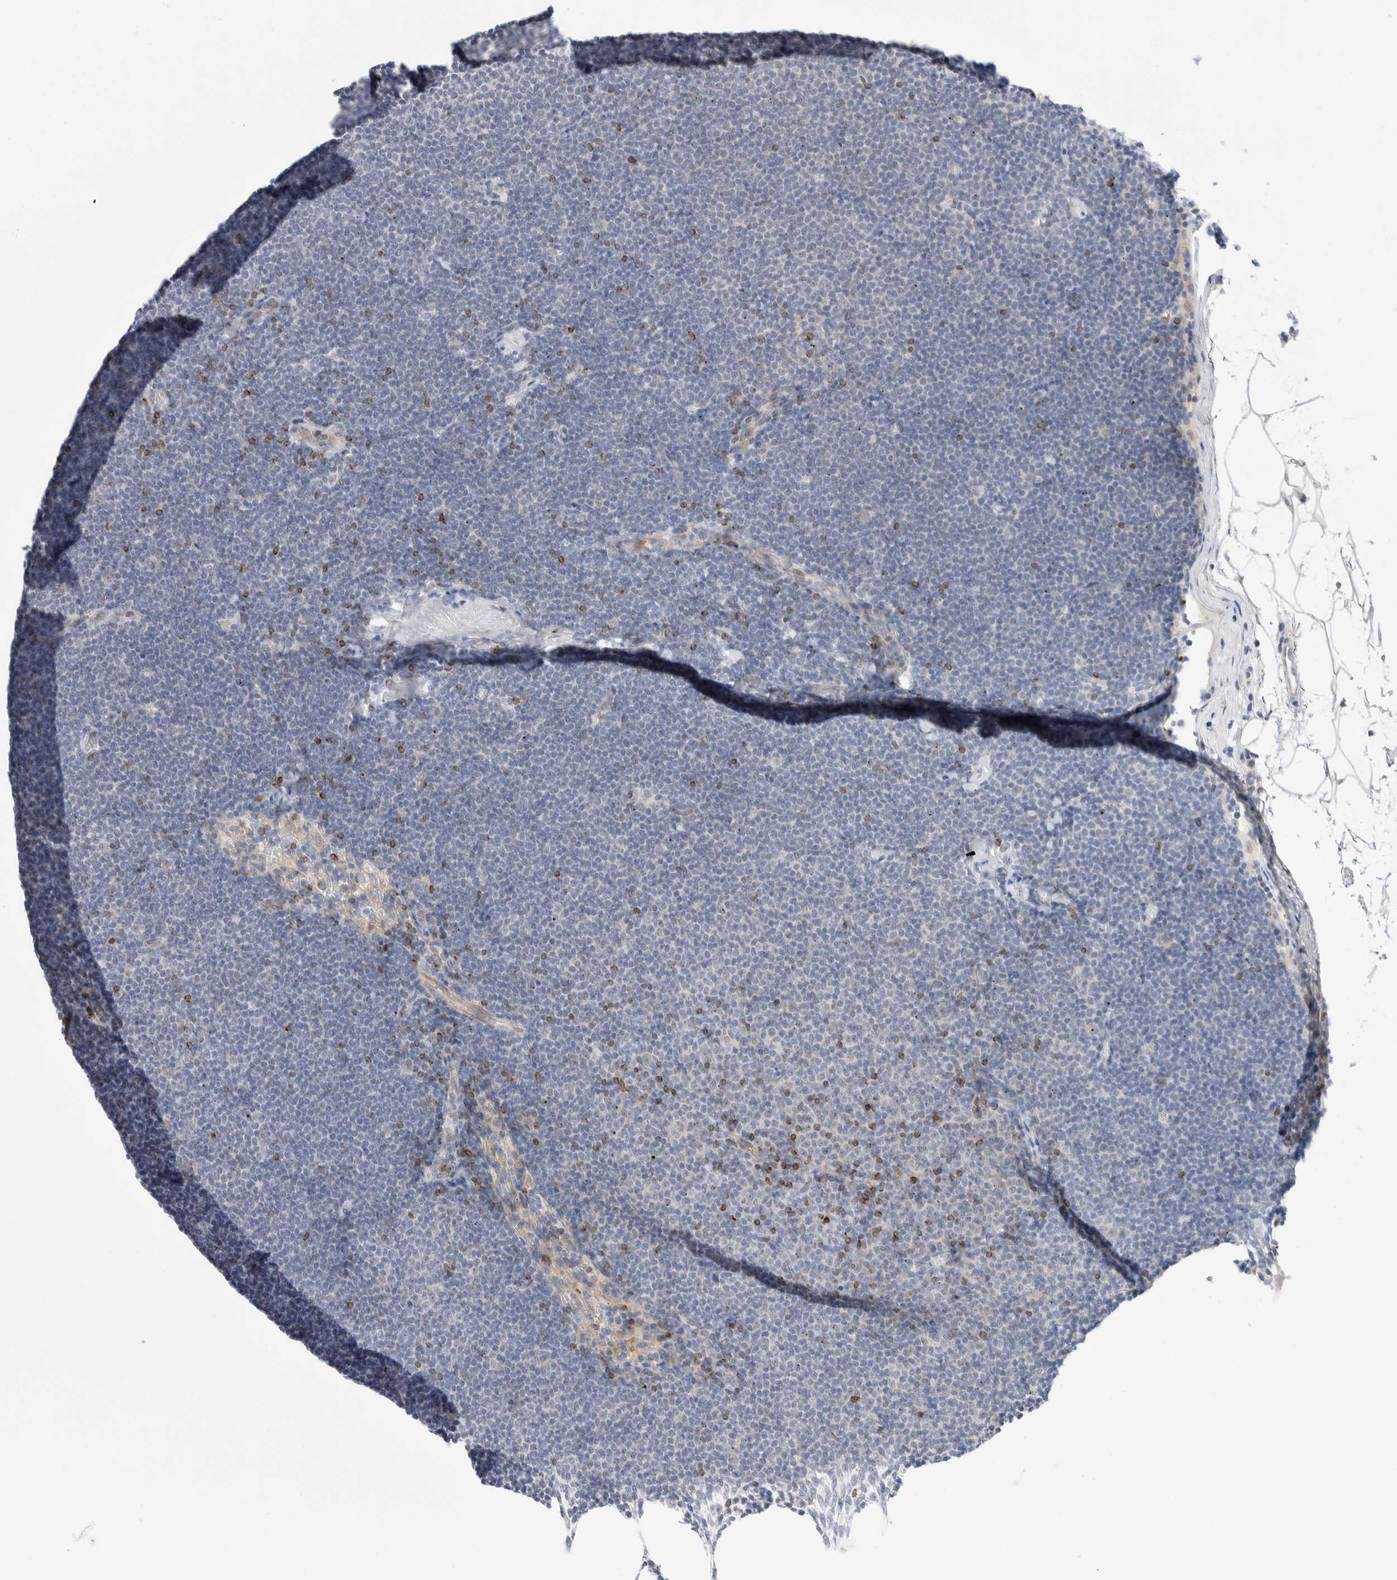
{"staining": {"intensity": "negative", "quantity": "none", "location": "none"}, "tissue": "lymphoma", "cell_type": "Tumor cells", "image_type": "cancer", "snomed": [{"axis": "morphology", "description": "Malignant lymphoma, non-Hodgkin's type, Low grade"}, {"axis": "topography", "description": "Lymph node"}], "caption": "A high-resolution histopathology image shows immunohistochemistry staining of lymphoma, which exhibits no significant staining in tumor cells.", "gene": "C1orf112", "patient": {"sex": "female", "age": 53}}